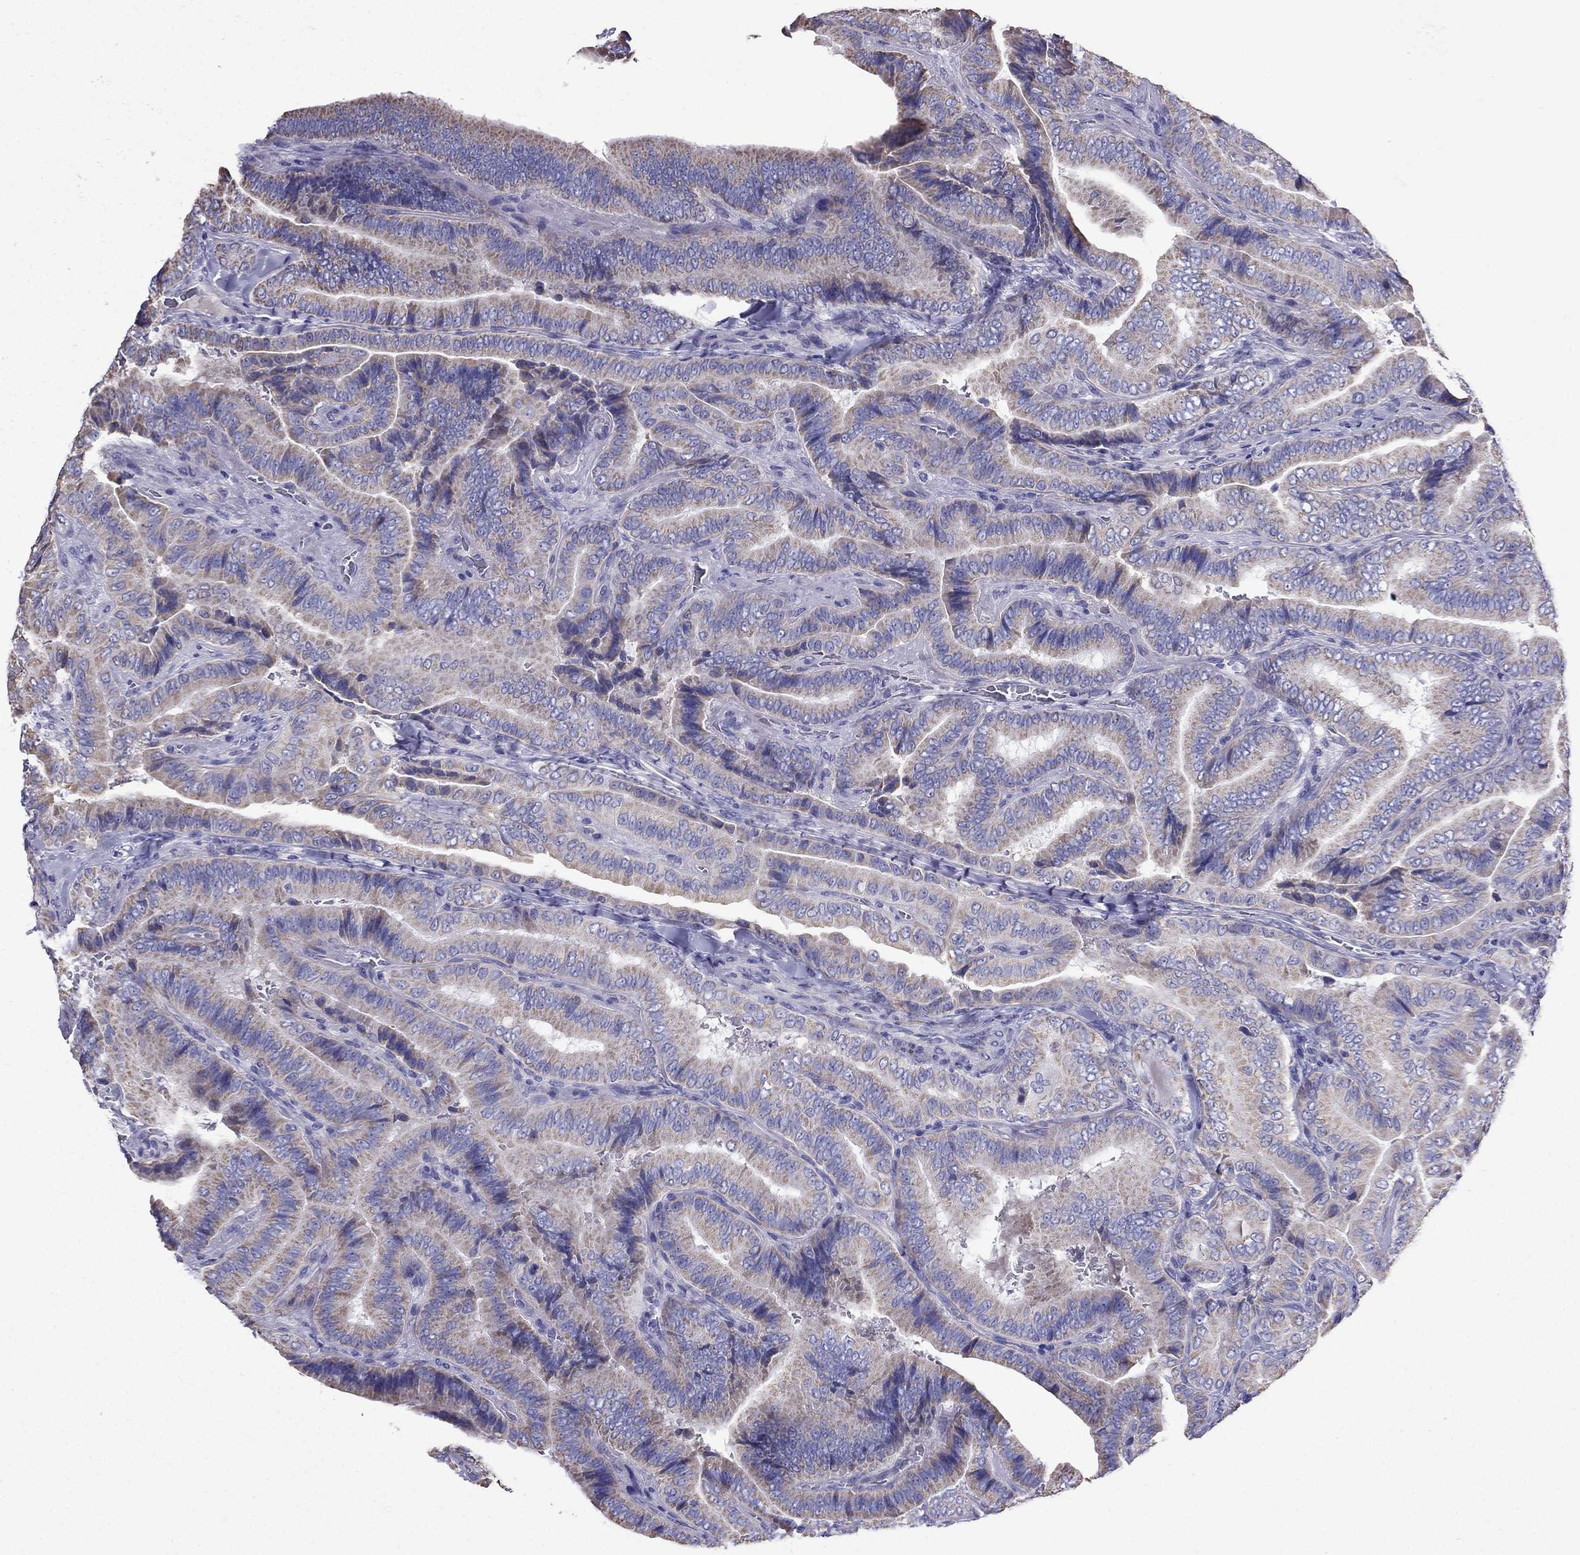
{"staining": {"intensity": "weak", "quantity": ">75%", "location": "cytoplasmic/membranous"}, "tissue": "thyroid cancer", "cell_type": "Tumor cells", "image_type": "cancer", "snomed": [{"axis": "morphology", "description": "Papillary adenocarcinoma, NOS"}, {"axis": "topography", "description": "Thyroid gland"}], "caption": "Immunohistochemistry (IHC) image of neoplastic tissue: papillary adenocarcinoma (thyroid) stained using immunohistochemistry exhibits low levels of weak protein expression localized specifically in the cytoplasmic/membranous of tumor cells, appearing as a cytoplasmic/membranous brown color.", "gene": "DSC1", "patient": {"sex": "male", "age": 61}}